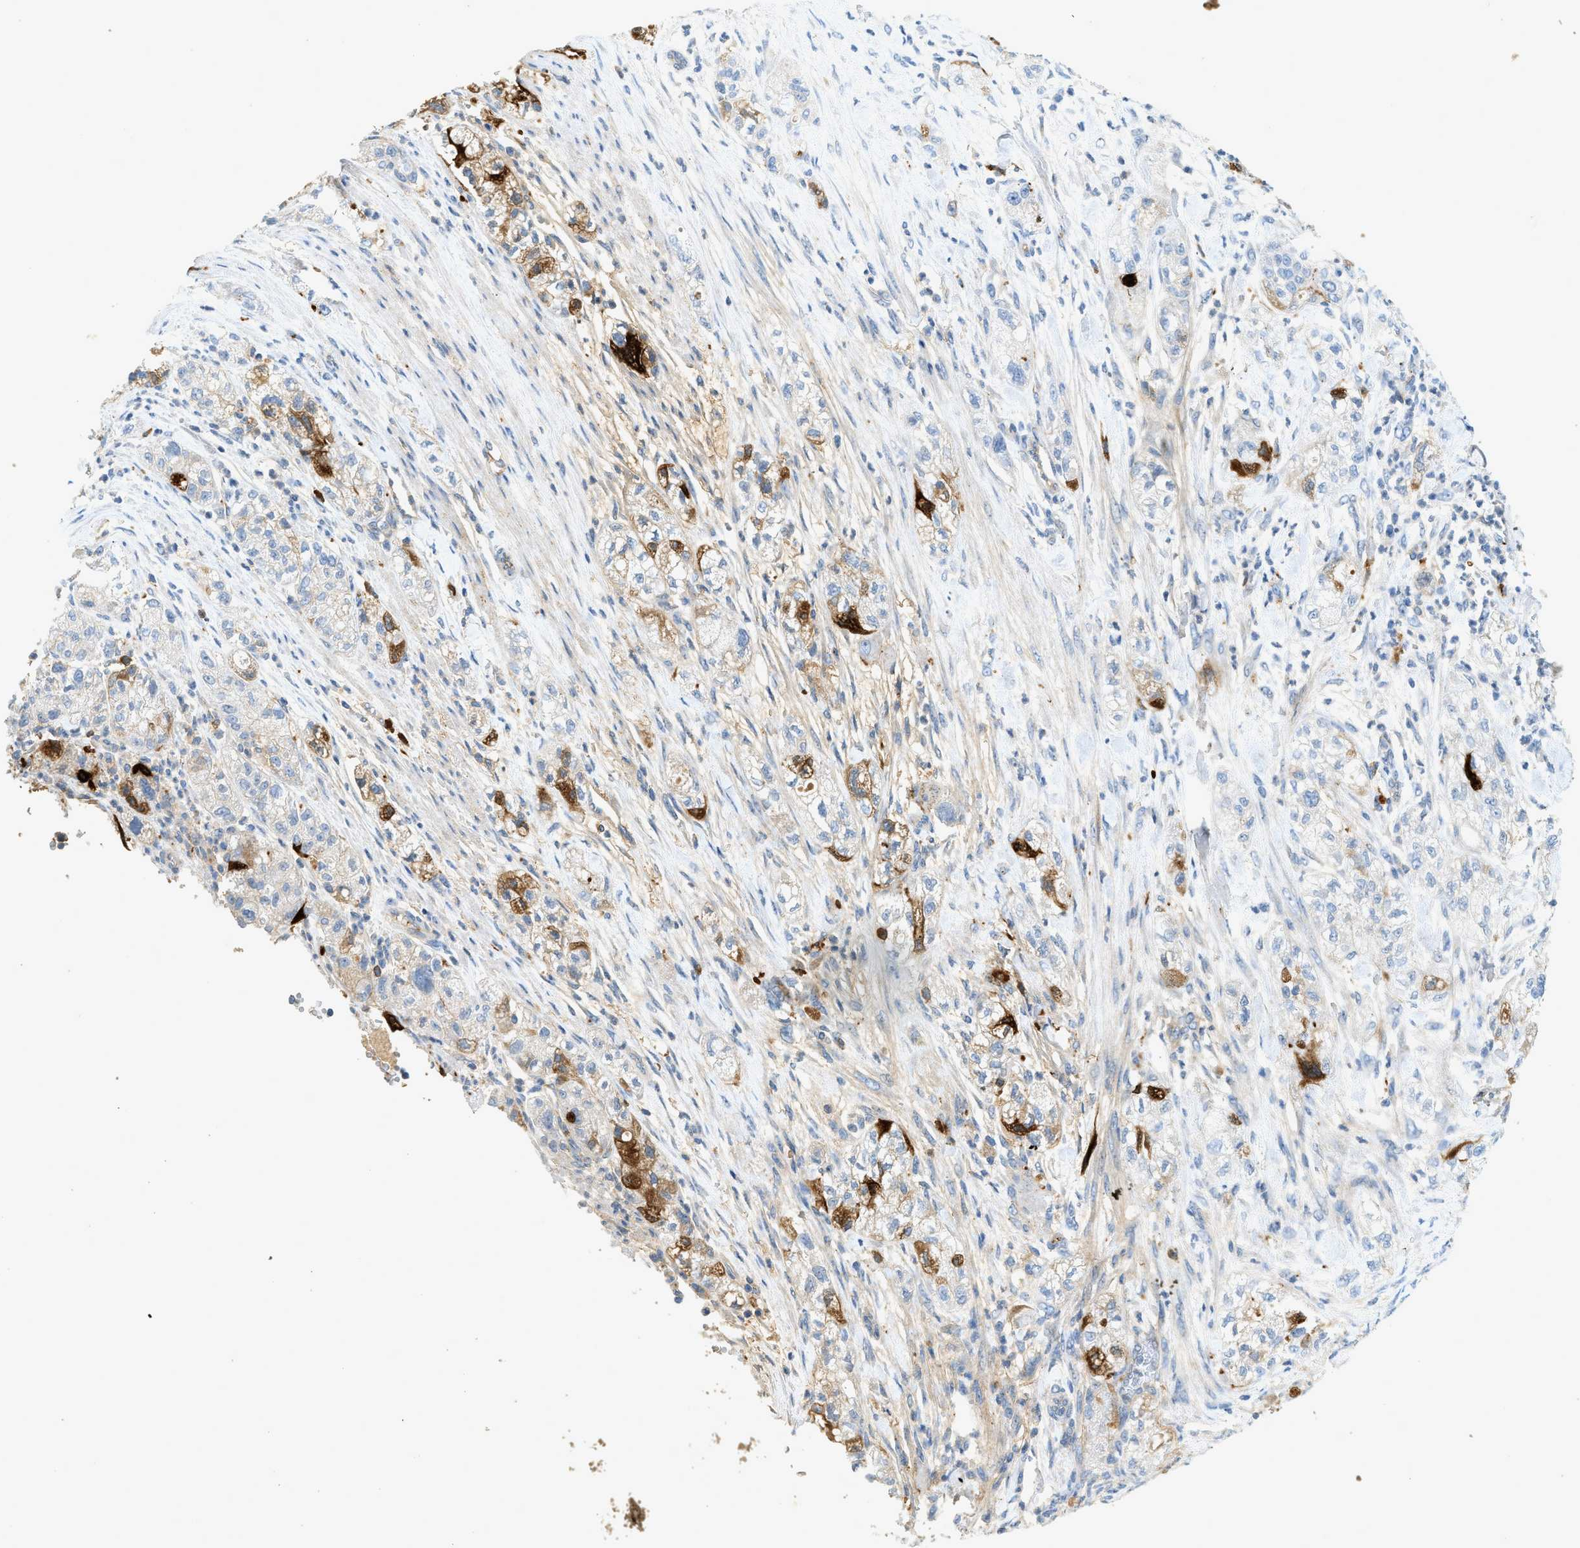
{"staining": {"intensity": "moderate", "quantity": "<25%", "location": "cytoplasmic/membranous"}, "tissue": "pancreatic cancer", "cell_type": "Tumor cells", "image_type": "cancer", "snomed": [{"axis": "morphology", "description": "Adenocarcinoma, NOS"}, {"axis": "topography", "description": "Pancreas"}], "caption": "The immunohistochemical stain shows moderate cytoplasmic/membranous expression in tumor cells of pancreatic adenocarcinoma tissue.", "gene": "F2", "patient": {"sex": "female", "age": 78}}